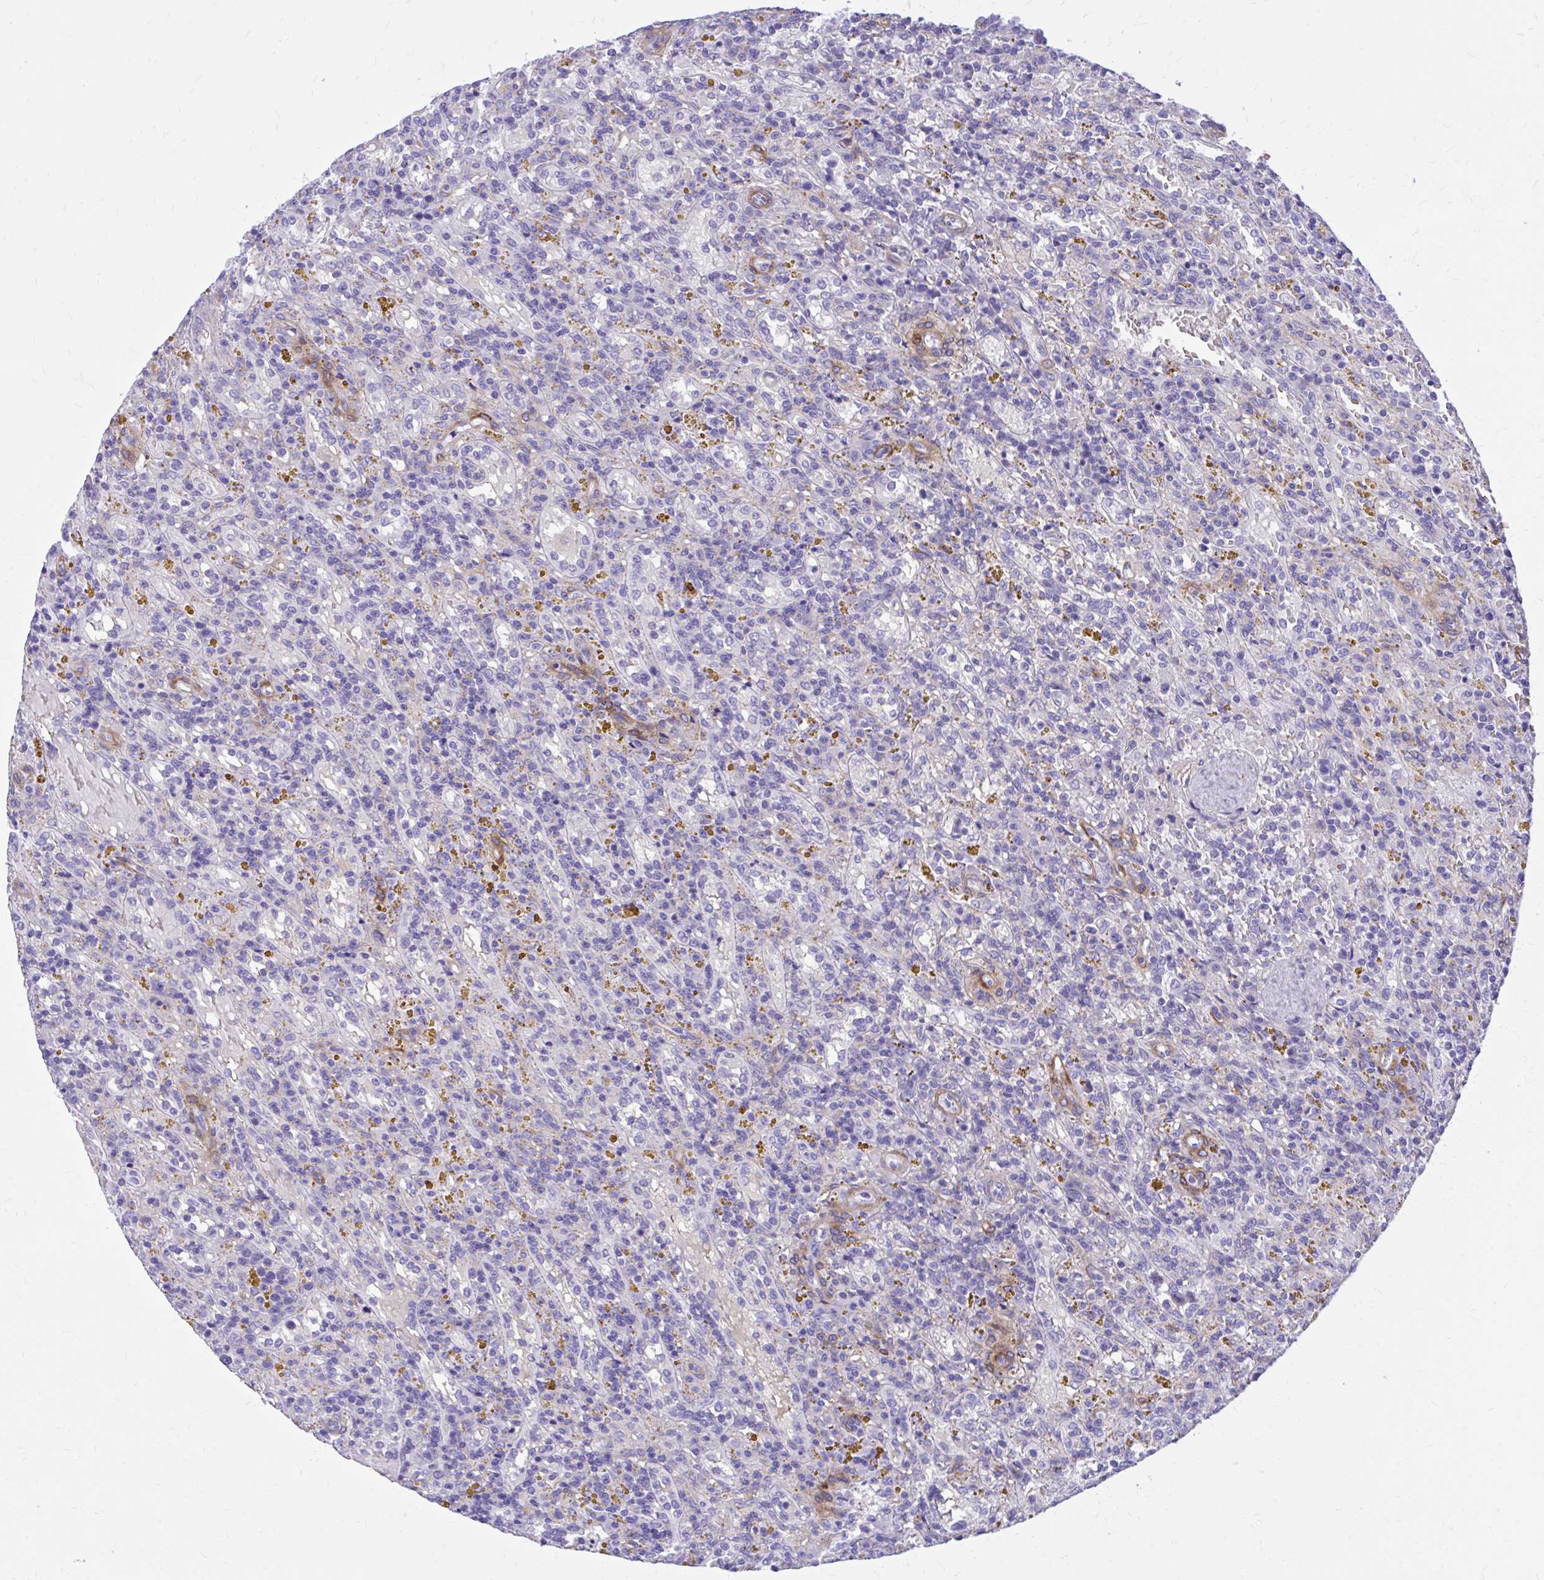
{"staining": {"intensity": "negative", "quantity": "none", "location": "none"}, "tissue": "lymphoma", "cell_type": "Tumor cells", "image_type": "cancer", "snomed": [{"axis": "morphology", "description": "Malignant lymphoma, non-Hodgkin's type, Low grade"}, {"axis": "topography", "description": "Spleen"}], "caption": "The histopathology image shows no staining of tumor cells in lymphoma.", "gene": "EPB41L1", "patient": {"sex": "female", "age": 65}}